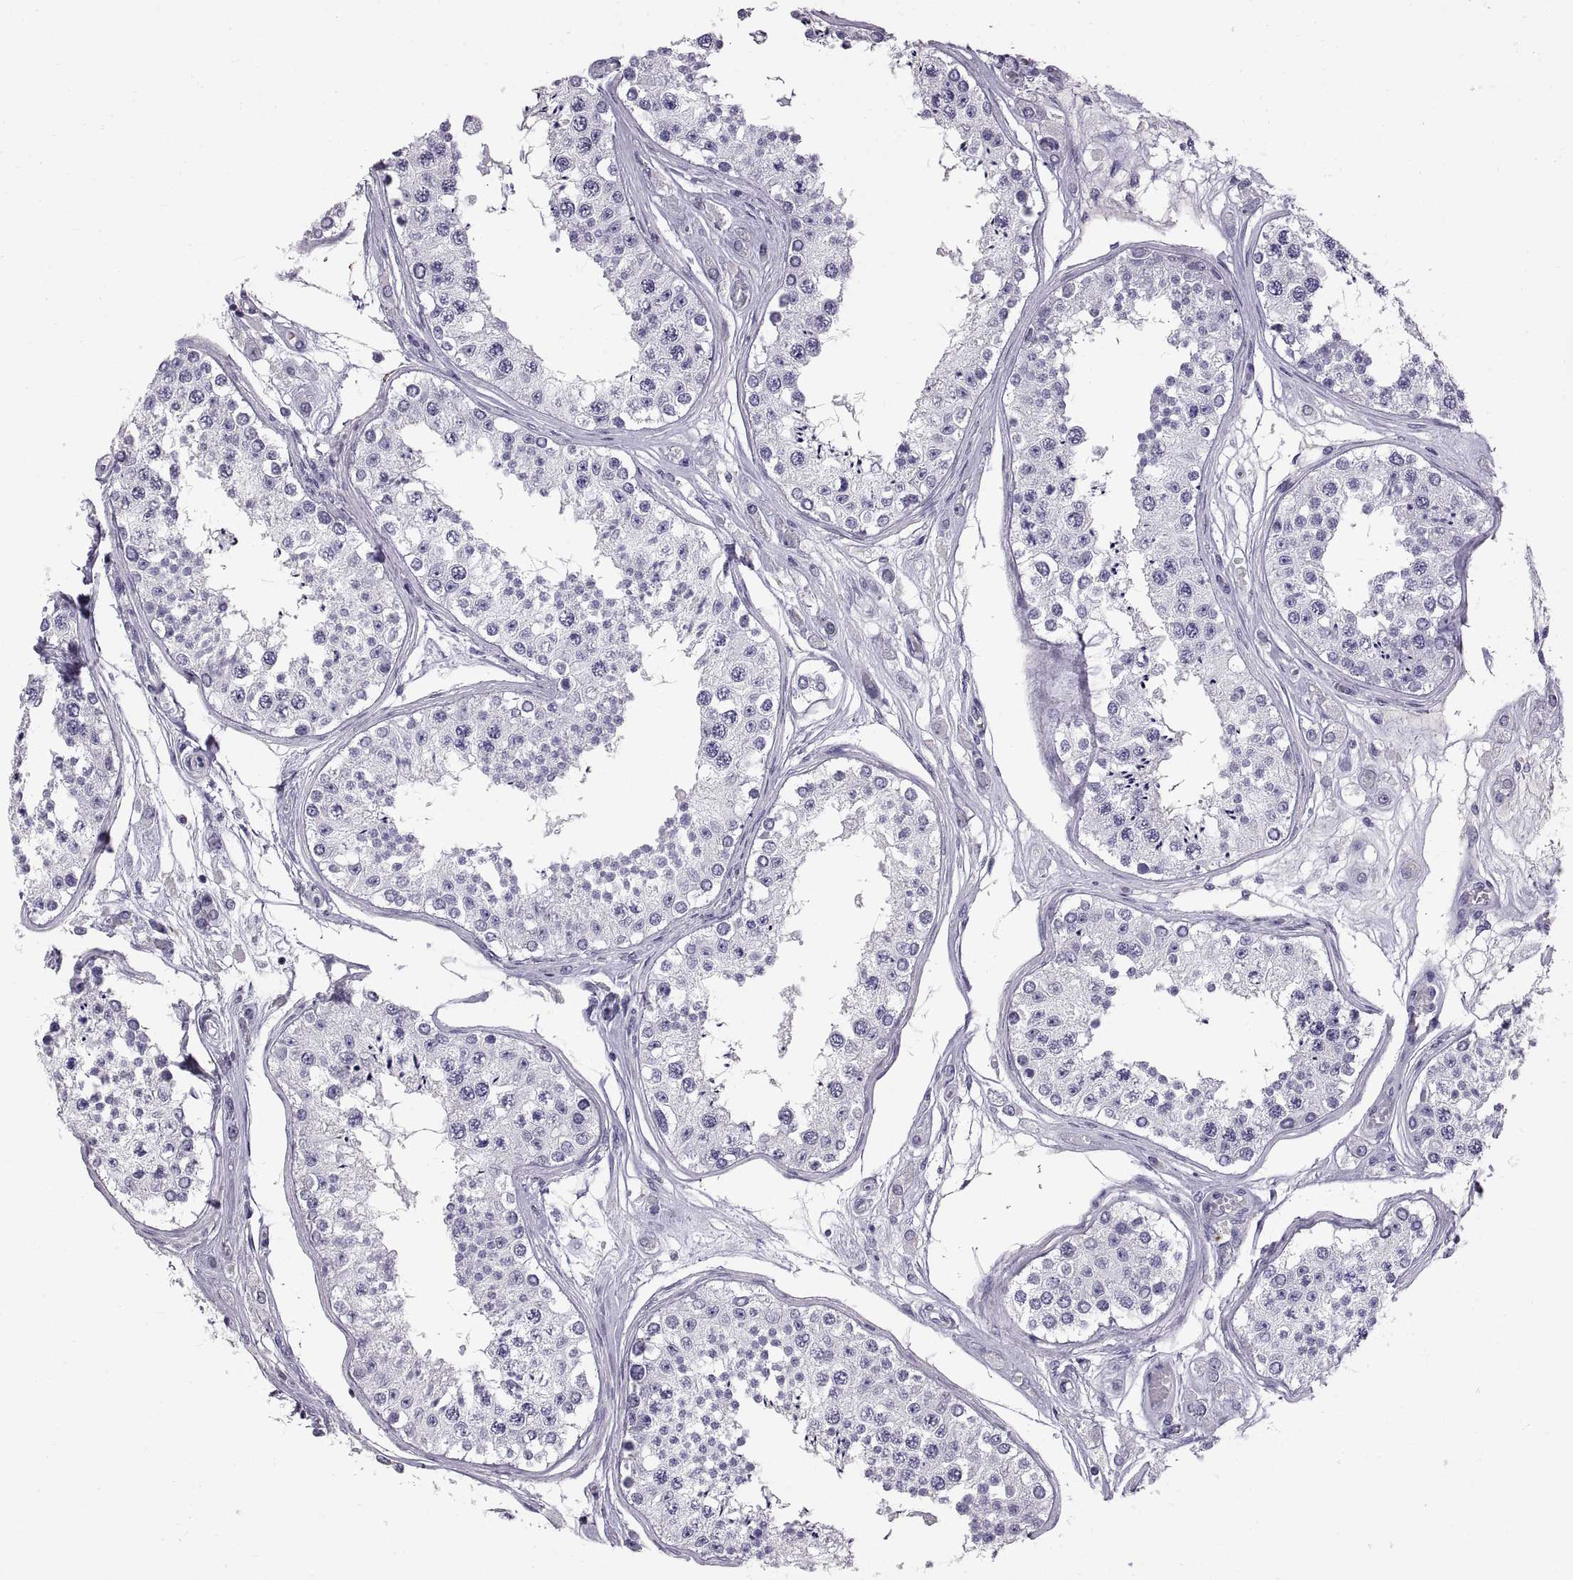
{"staining": {"intensity": "negative", "quantity": "none", "location": "none"}, "tissue": "testis", "cell_type": "Cells in seminiferous ducts", "image_type": "normal", "snomed": [{"axis": "morphology", "description": "Normal tissue, NOS"}, {"axis": "topography", "description": "Testis"}], "caption": "This histopathology image is of benign testis stained with immunohistochemistry to label a protein in brown with the nuclei are counter-stained blue. There is no staining in cells in seminiferous ducts.", "gene": "WFDC8", "patient": {"sex": "male", "age": 25}}